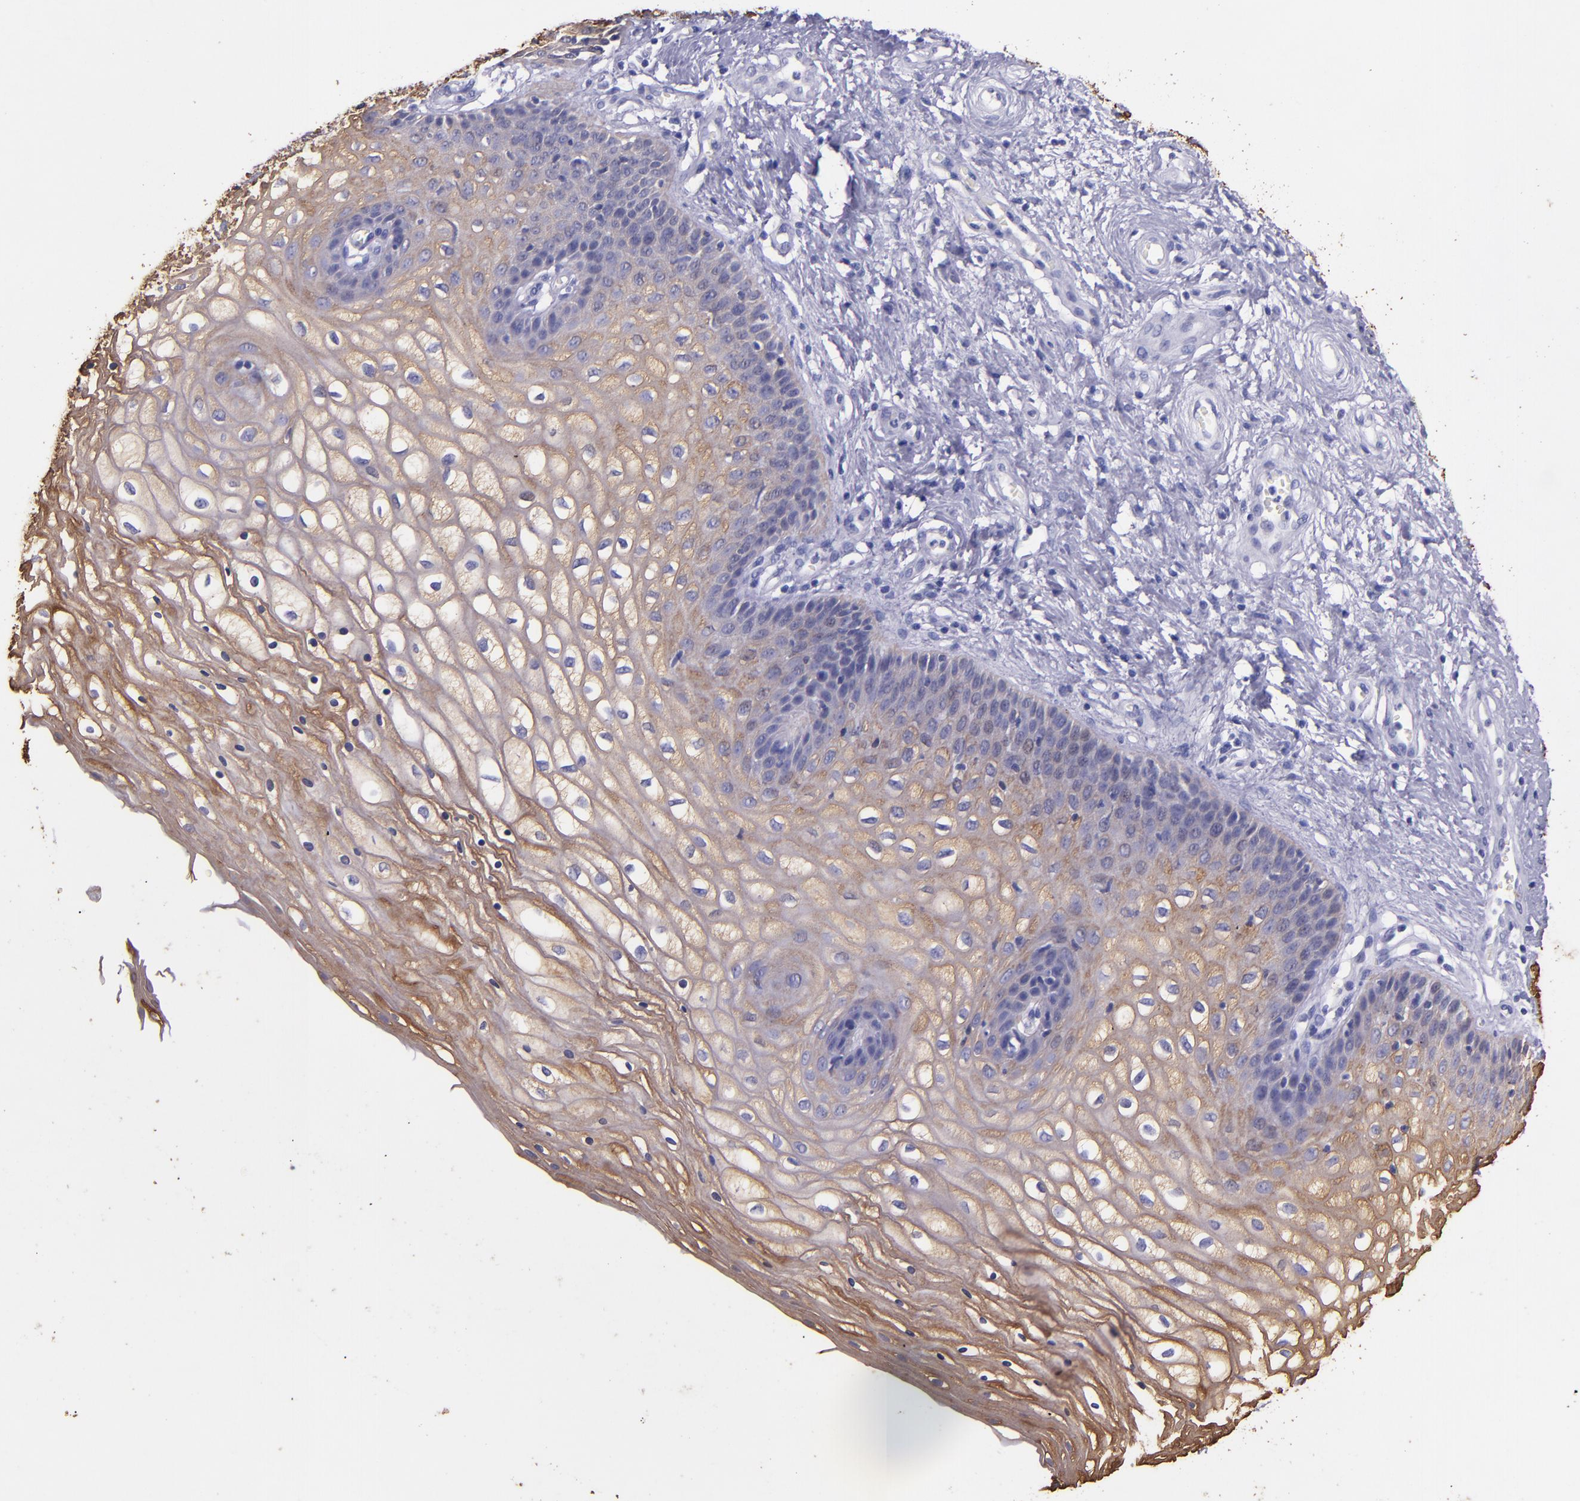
{"staining": {"intensity": "weak", "quantity": ">75%", "location": "cytoplasmic/membranous"}, "tissue": "vagina", "cell_type": "Squamous epithelial cells", "image_type": "normal", "snomed": [{"axis": "morphology", "description": "Normal tissue, NOS"}, {"axis": "topography", "description": "Vagina"}], "caption": "This is a photomicrograph of immunohistochemistry staining of unremarkable vagina, which shows weak staining in the cytoplasmic/membranous of squamous epithelial cells.", "gene": "KRT4", "patient": {"sex": "female", "age": 34}}